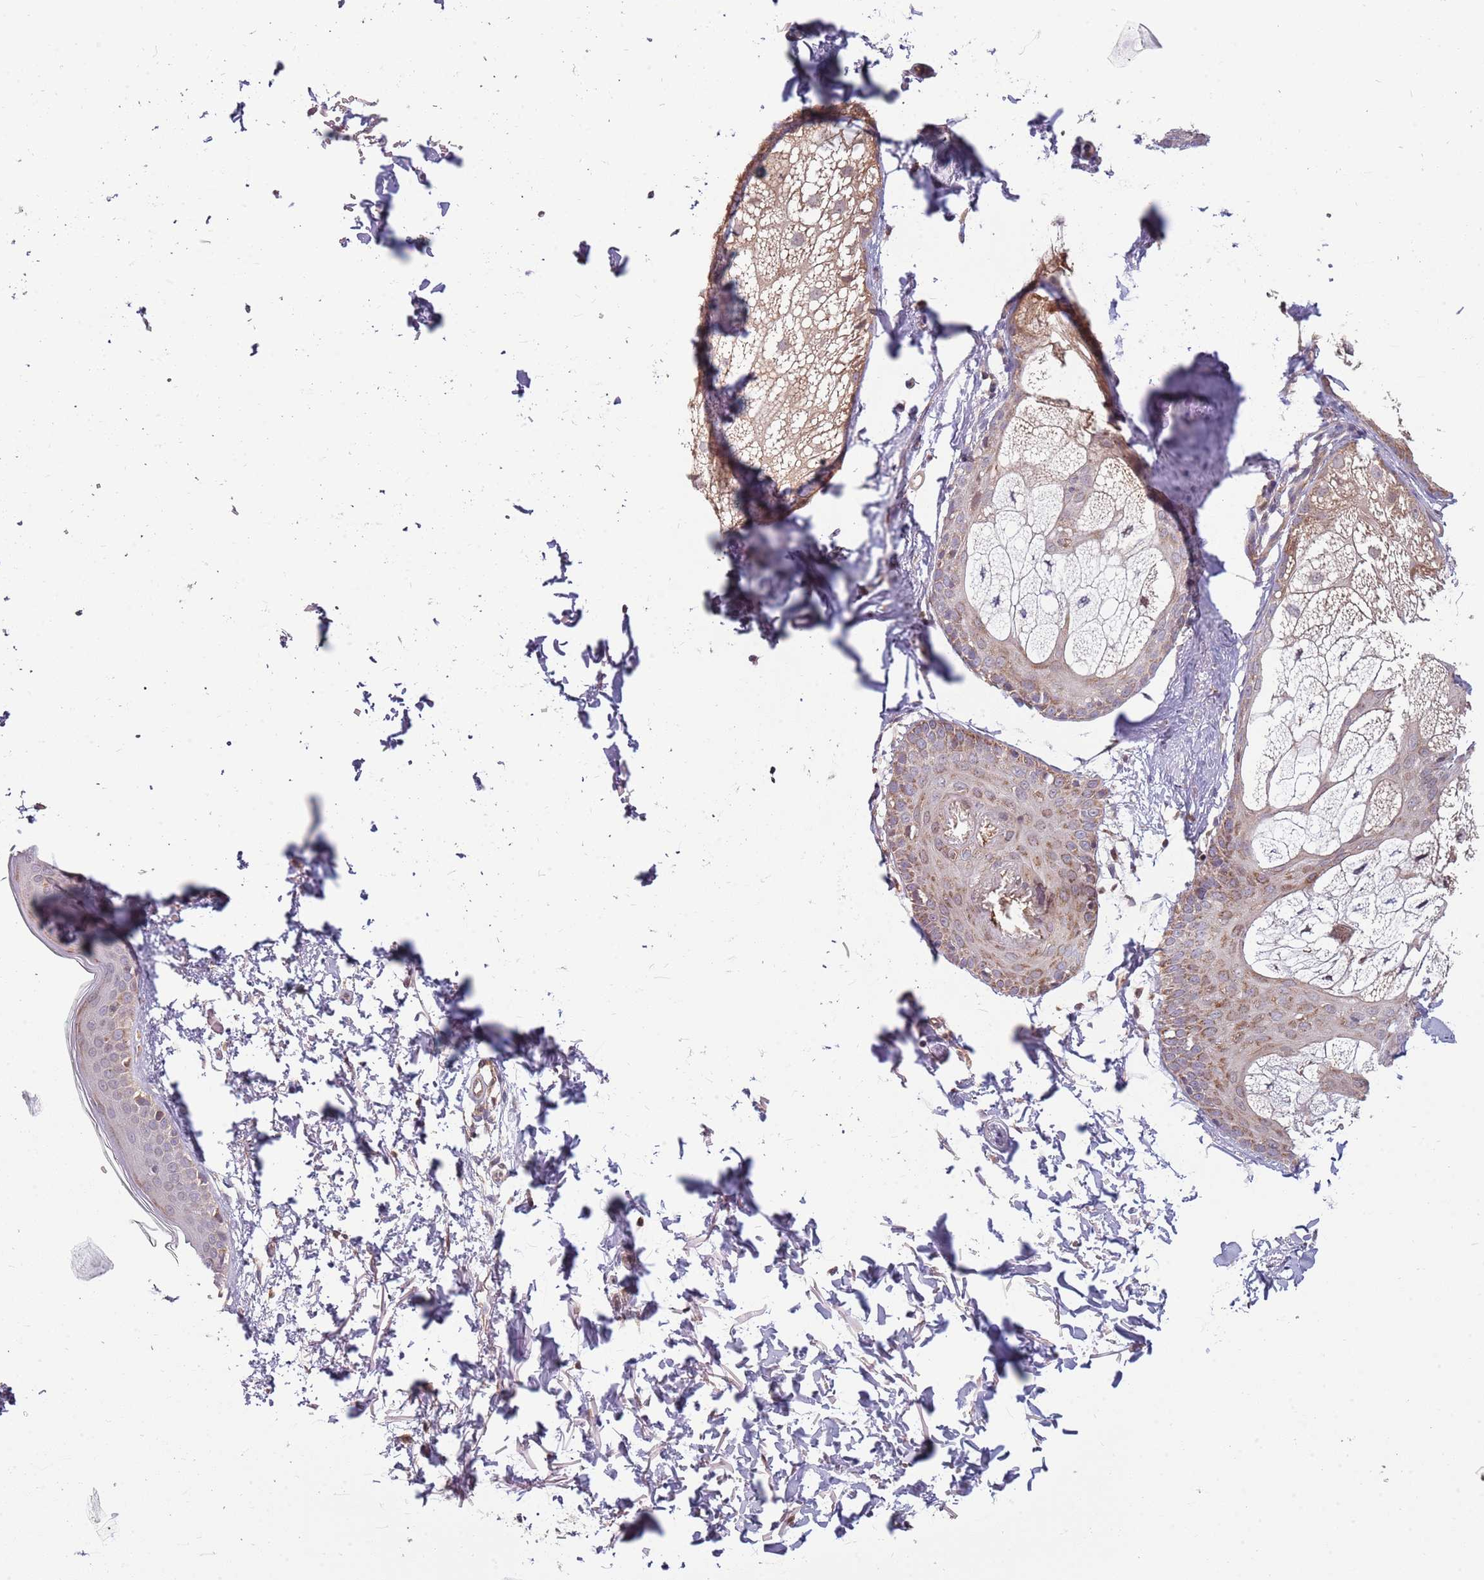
{"staining": {"intensity": "weak", "quantity": "25%-75%", "location": "cytoplasmic/membranous"}, "tissue": "skin", "cell_type": "Fibroblasts", "image_type": "normal", "snomed": [{"axis": "morphology", "description": "Normal tissue, NOS"}, {"axis": "topography", "description": "Skin"}], "caption": "Human skin stained with a brown dye exhibits weak cytoplasmic/membranous positive staining in about 25%-75% of fibroblasts.", "gene": "RNF181", "patient": {"sex": "male", "age": 66}}